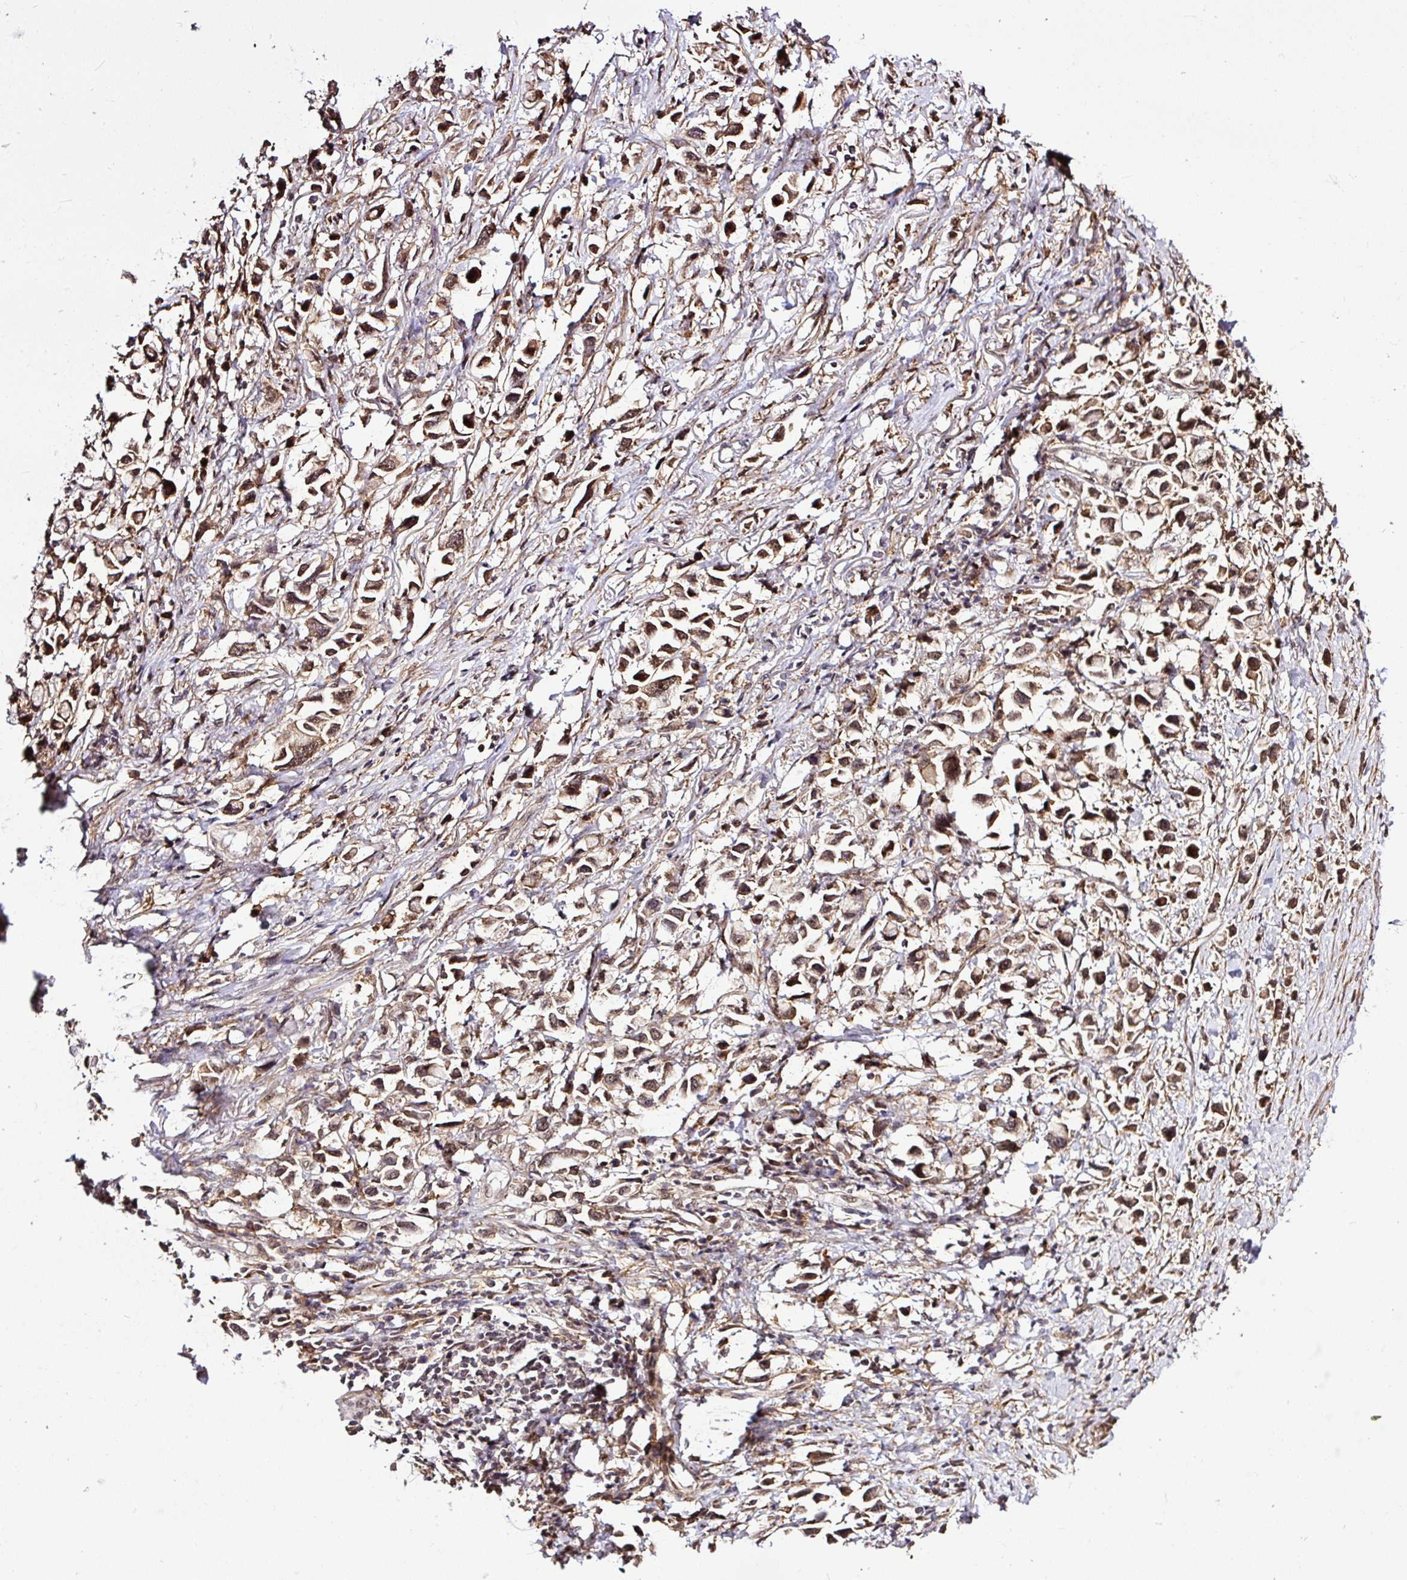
{"staining": {"intensity": "strong", "quantity": ">75%", "location": "cytoplasmic/membranous,nuclear"}, "tissue": "stomach cancer", "cell_type": "Tumor cells", "image_type": "cancer", "snomed": [{"axis": "morphology", "description": "Adenocarcinoma, NOS"}, {"axis": "topography", "description": "Stomach"}], "caption": "A high-resolution histopathology image shows immunohistochemistry (IHC) staining of stomach cancer, which reveals strong cytoplasmic/membranous and nuclear staining in about >75% of tumor cells.", "gene": "FAM153A", "patient": {"sex": "female", "age": 81}}